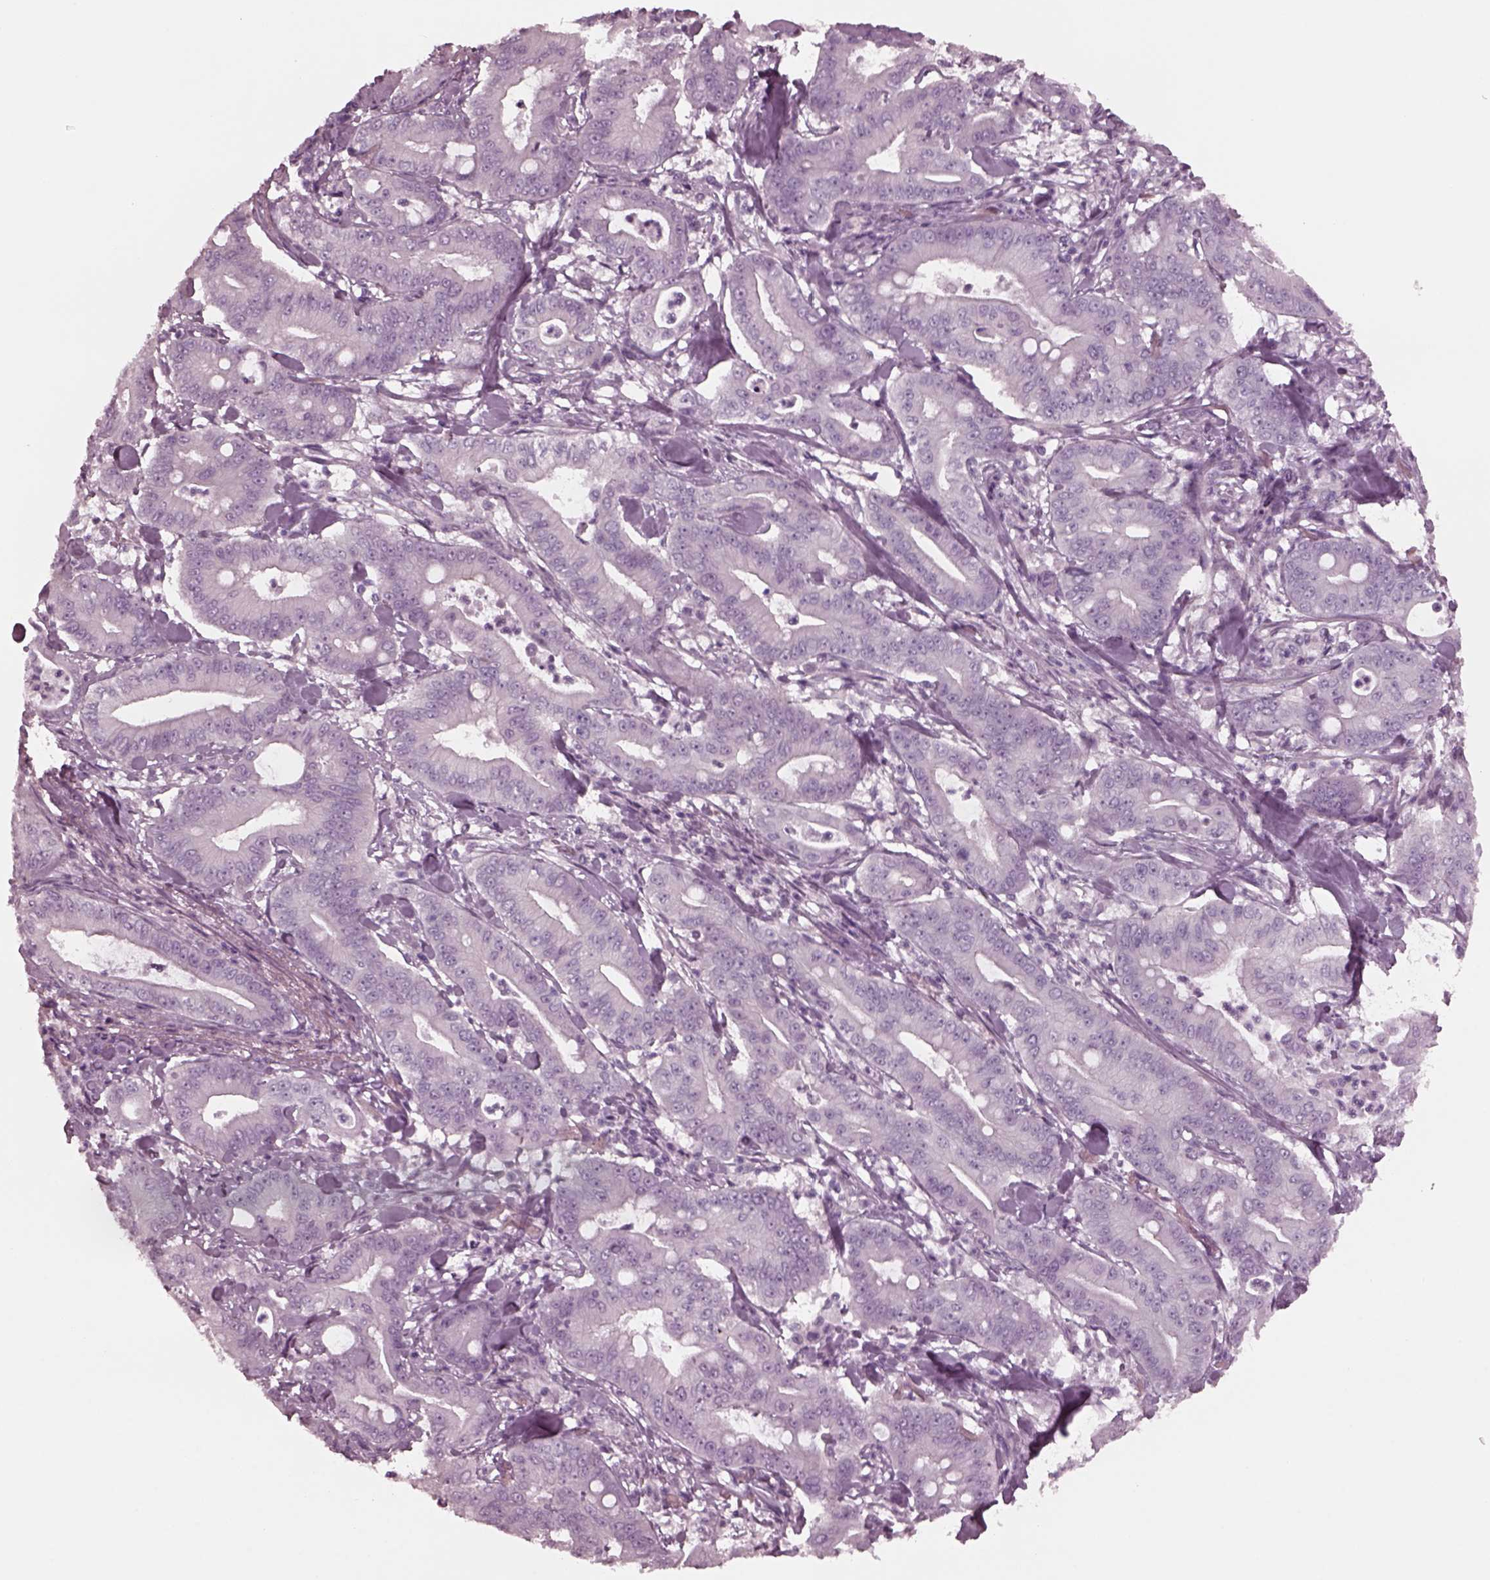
{"staining": {"intensity": "negative", "quantity": "none", "location": "none"}, "tissue": "pancreatic cancer", "cell_type": "Tumor cells", "image_type": "cancer", "snomed": [{"axis": "morphology", "description": "Adenocarcinoma, NOS"}, {"axis": "topography", "description": "Pancreas"}], "caption": "IHC of human adenocarcinoma (pancreatic) displays no staining in tumor cells.", "gene": "YY2", "patient": {"sex": "male", "age": 71}}